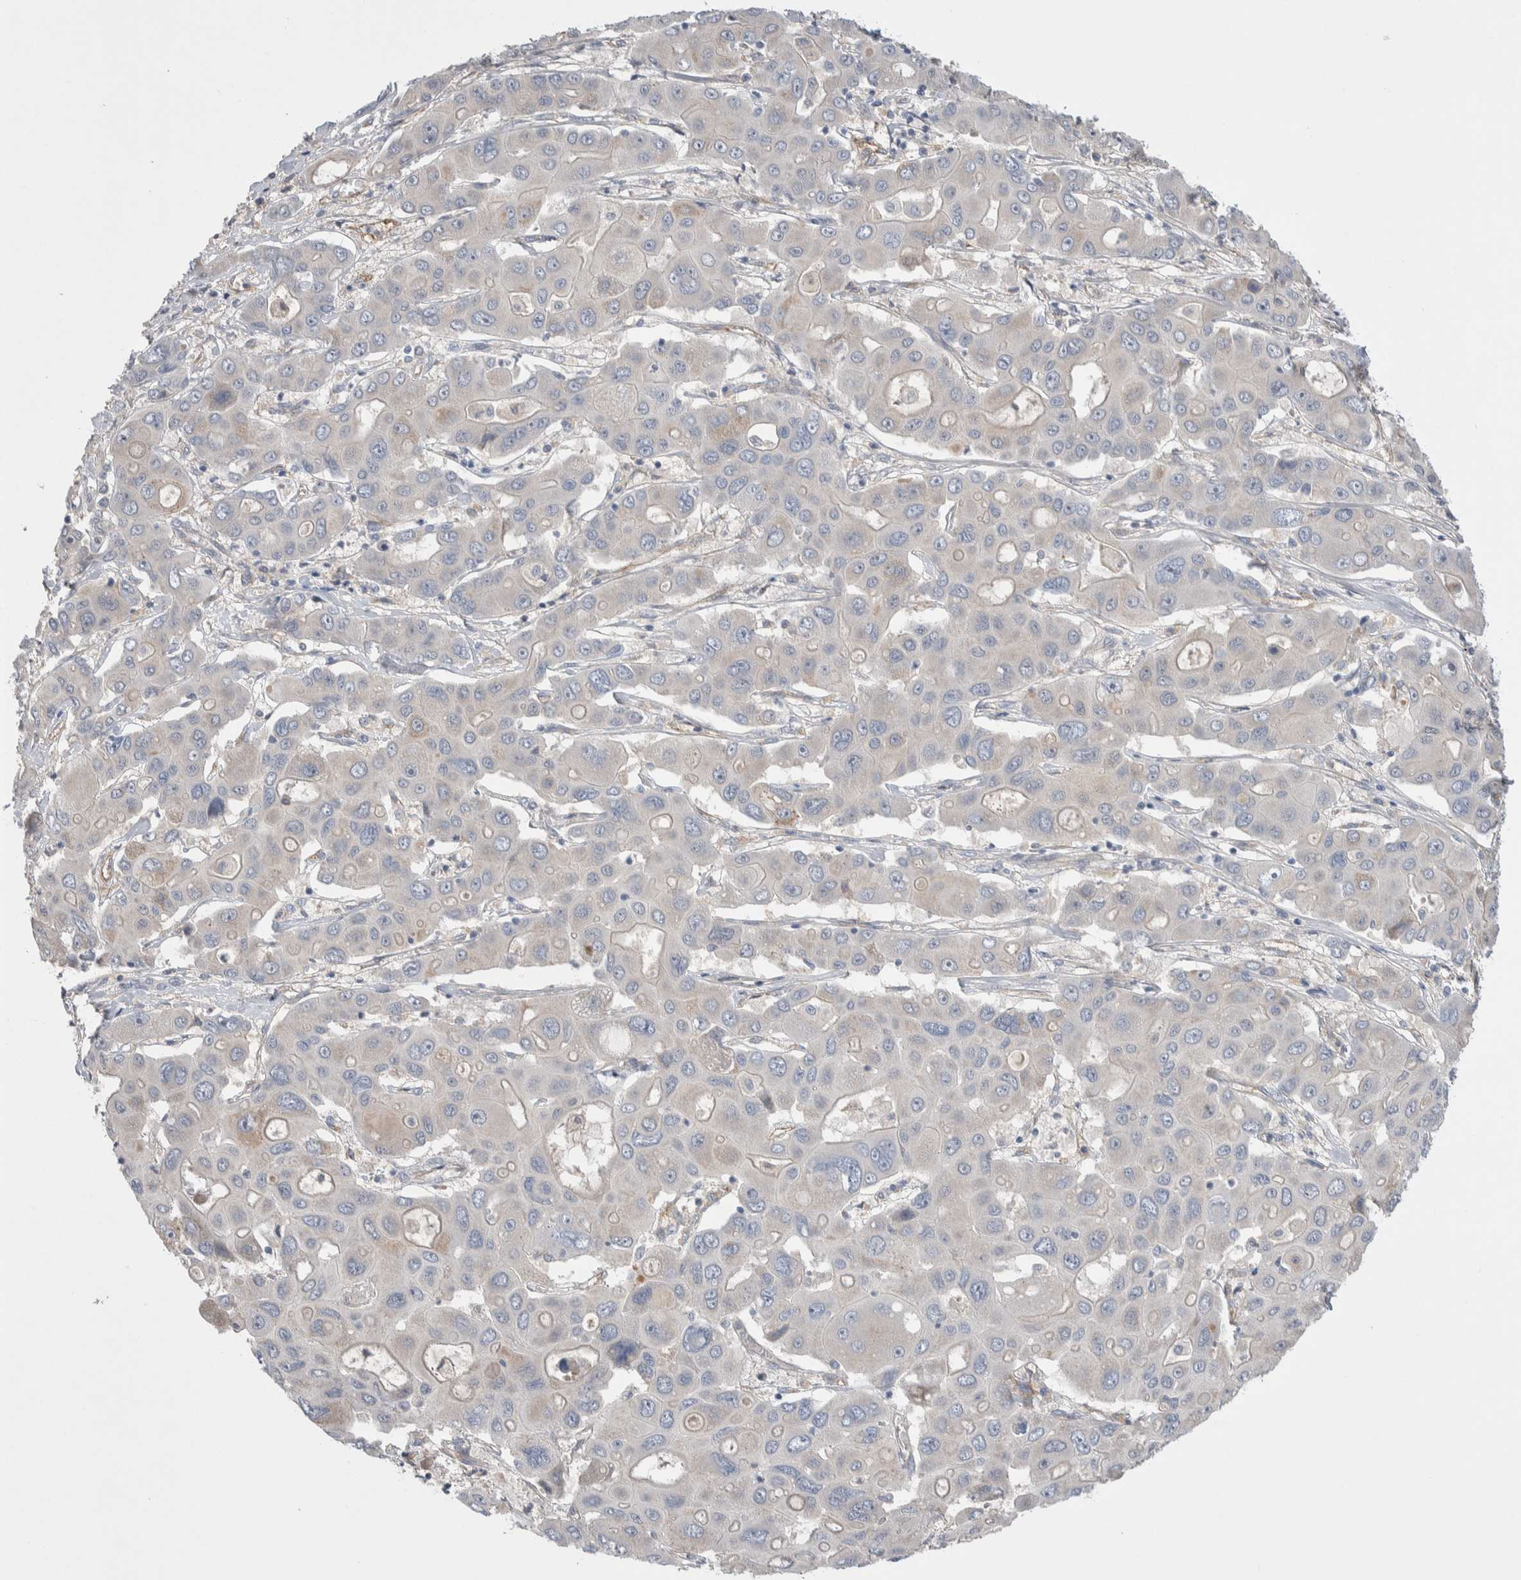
{"staining": {"intensity": "negative", "quantity": "none", "location": "none"}, "tissue": "liver cancer", "cell_type": "Tumor cells", "image_type": "cancer", "snomed": [{"axis": "morphology", "description": "Cholangiocarcinoma"}, {"axis": "topography", "description": "Liver"}], "caption": "Histopathology image shows no protein positivity in tumor cells of liver cancer tissue. The staining is performed using DAB brown chromogen with nuclei counter-stained in using hematoxylin.", "gene": "CEP131", "patient": {"sex": "male", "age": 67}}